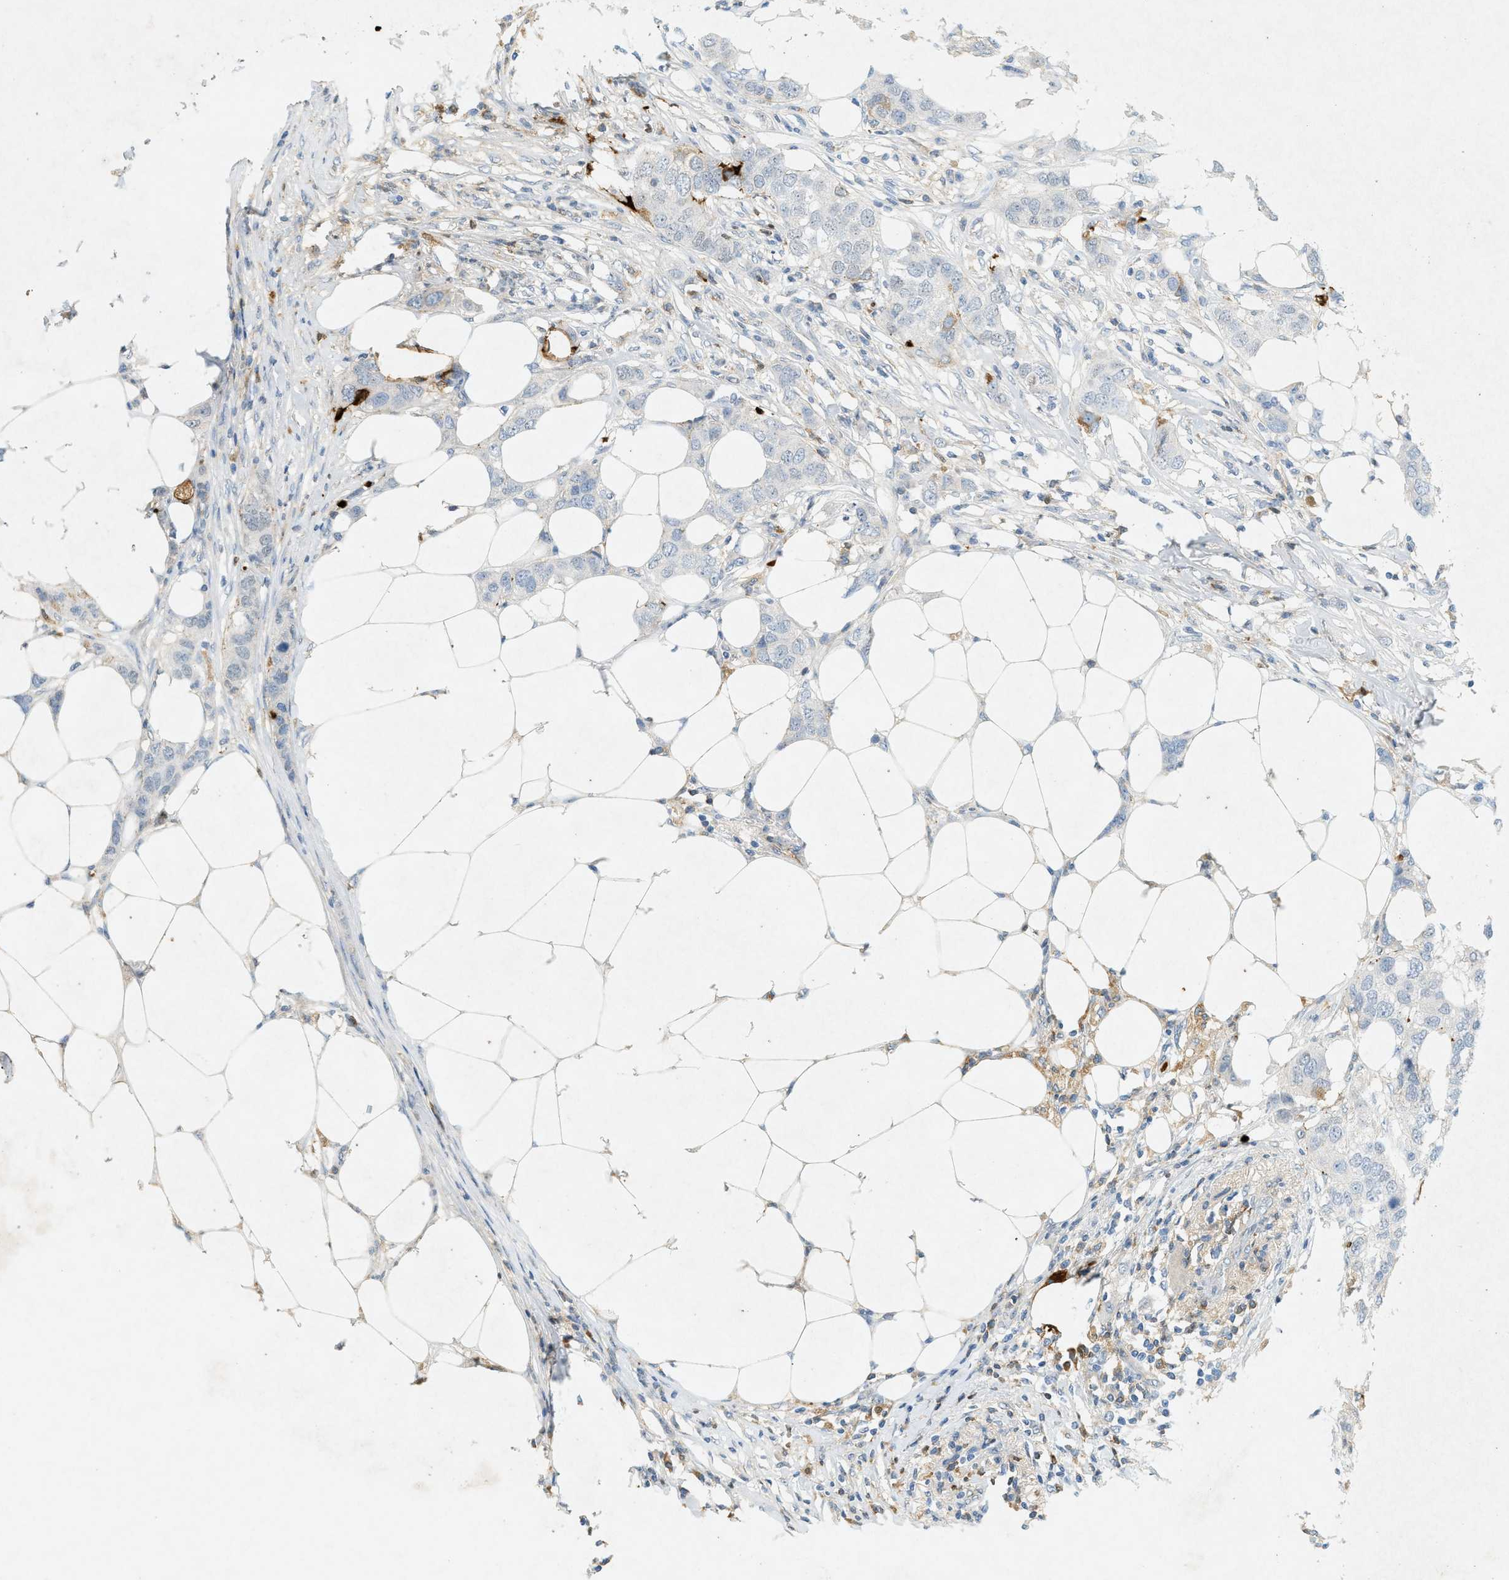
{"staining": {"intensity": "moderate", "quantity": "<25%", "location": "cytoplasmic/membranous"}, "tissue": "breast cancer", "cell_type": "Tumor cells", "image_type": "cancer", "snomed": [{"axis": "morphology", "description": "Duct carcinoma"}, {"axis": "topography", "description": "Breast"}], "caption": "Breast invasive ductal carcinoma stained with IHC shows moderate cytoplasmic/membranous positivity in about <25% of tumor cells. Immunohistochemistry stains the protein in brown and the nuclei are stained blue.", "gene": "F2", "patient": {"sex": "female", "age": 50}}